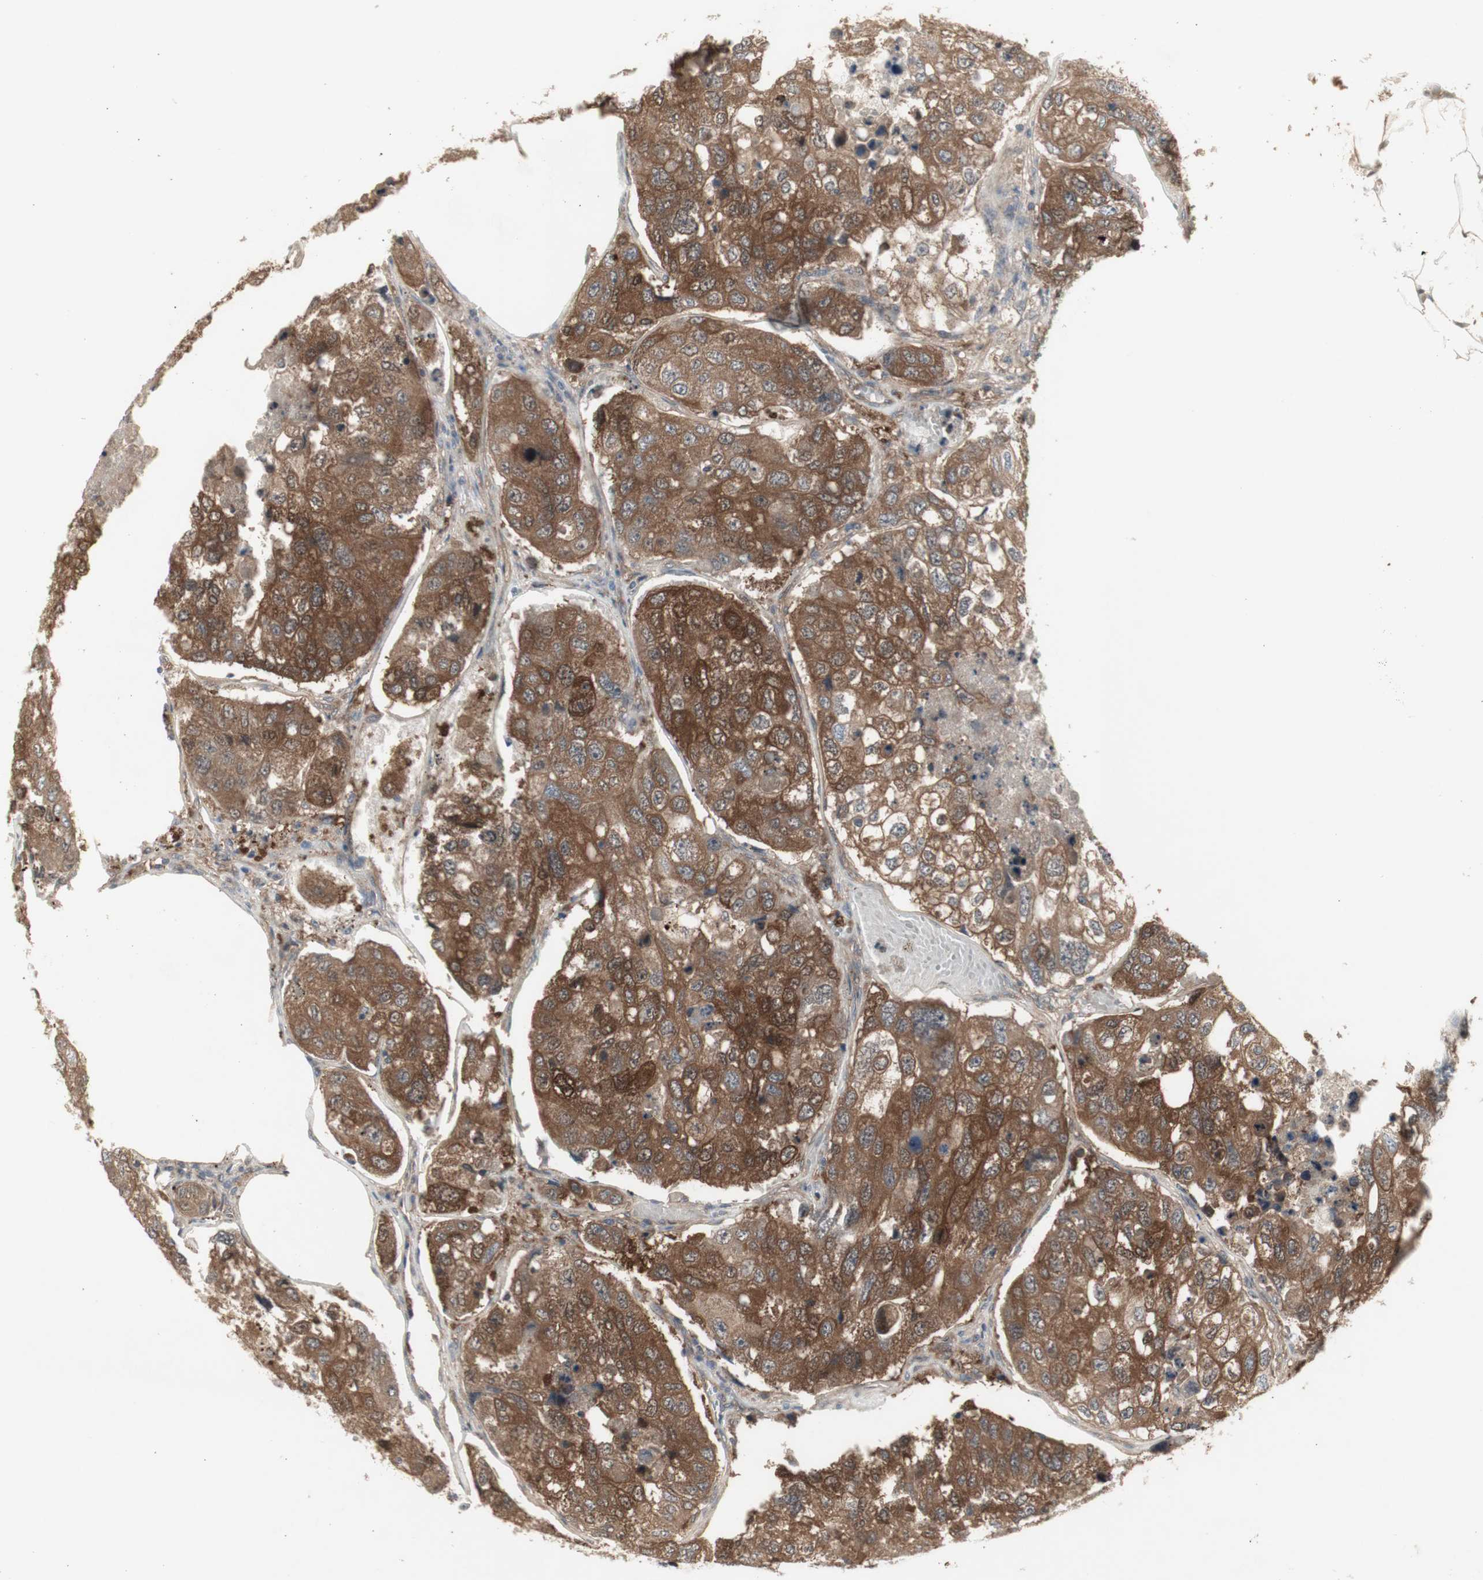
{"staining": {"intensity": "moderate", "quantity": ">75%", "location": "cytoplasmic/membranous"}, "tissue": "urothelial cancer", "cell_type": "Tumor cells", "image_type": "cancer", "snomed": [{"axis": "morphology", "description": "Urothelial carcinoma, High grade"}, {"axis": "topography", "description": "Lymph node"}, {"axis": "topography", "description": "Urinary bladder"}], "caption": "Urothelial carcinoma (high-grade) stained with DAB immunohistochemistry (IHC) shows medium levels of moderate cytoplasmic/membranous expression in approximately >75% of tumor cells.", "gene": "CHURC1-FNTB", "patient": {"sex": "male", "age": 51}}